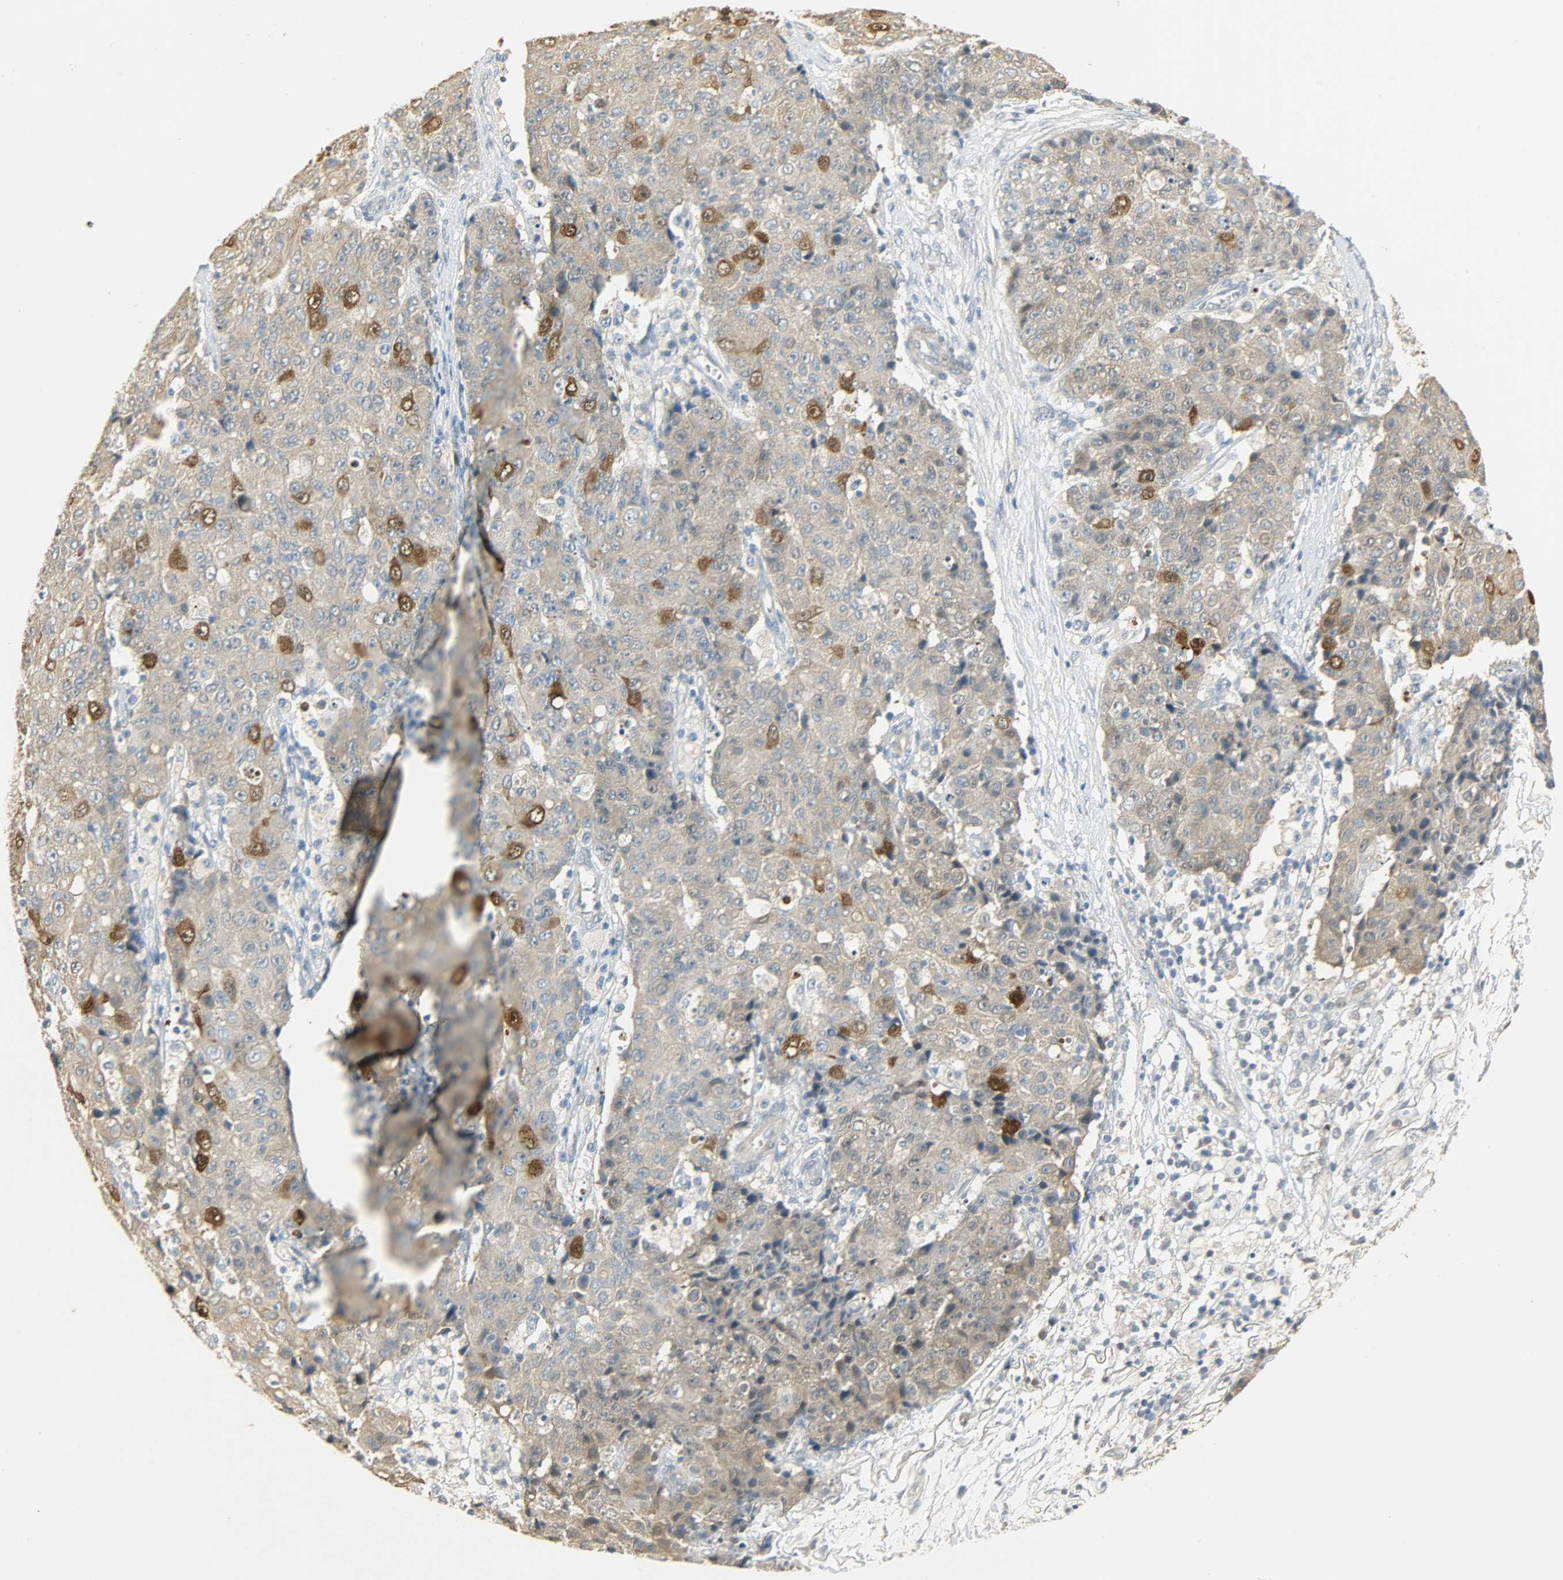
{"staining": {"intensity": "moderate", "quantity": ">75%", "location": "cytoplasmic/membranous"}, "tissue": "ovarian cancer", "cell_type": "Tumor cells", "image_type": "cancer", "snomed": [{"axis": "morphology", "description": "Carcinoma, endometroid"}, {"axis": "topography", "description": "Ovary"}], "caption": "A micrograph of ovarian cancer (endometroid carcinoma) stained for a protein displays moderate cytoplasmic/membranous brown staining in tumor cells. The protein of interest is stained brown, and the nuclei are stained in blue (DAB IHC with brightfield microscopy, high magnification).", "gene": "USP13", "patient": {"sex": "female", "age": 42}}